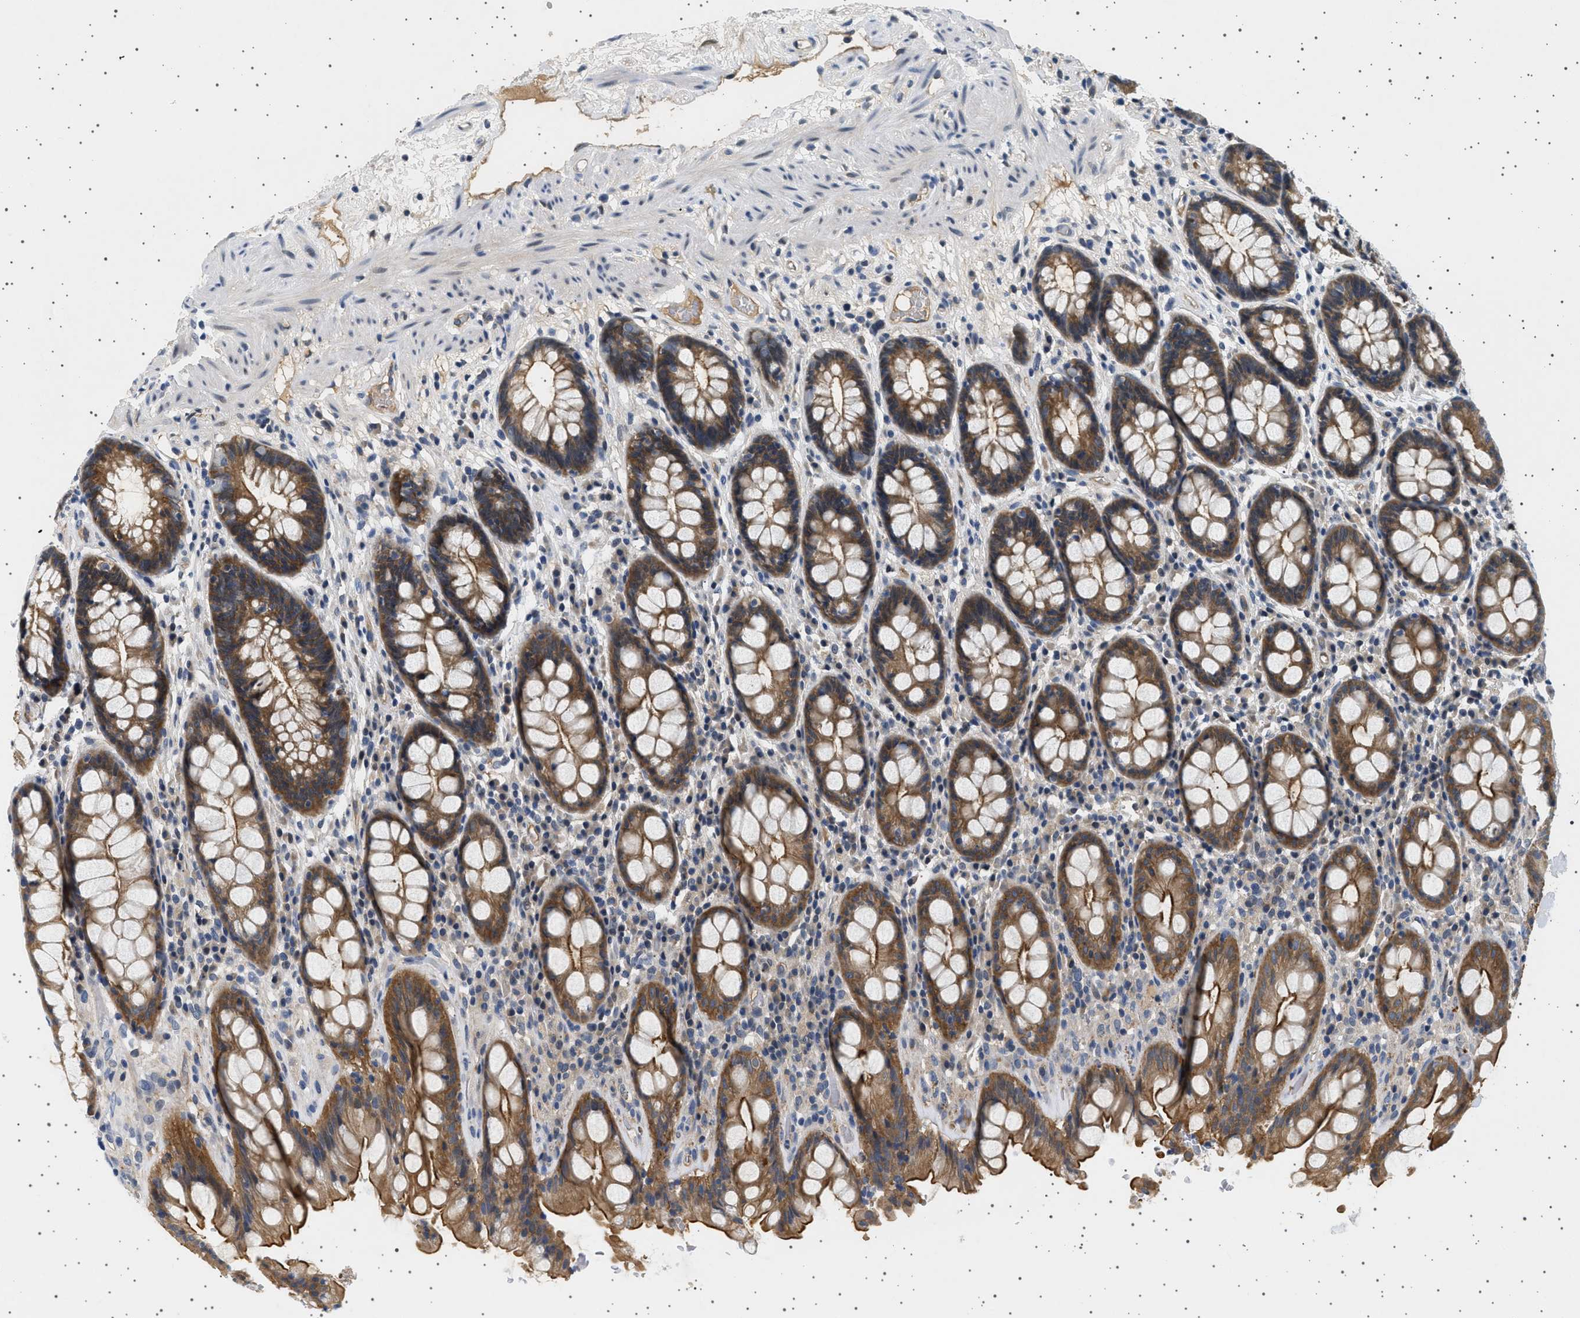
{"staining": {"intensity": "moderate", "quantity": ">75%", "location": "cytoplasmic/membranous"}, "tissue": "rectum", "cell_type": "Glandular cells", "image_type": "normal", "snomed": [{"axis": "morphology", "description": "Normal tissue, NOS"}, {"axis": "topography", "description": "Rectum"}], "caption": "Immunohistochemistry (IHC) micrograph of benign rectum stained for a protein (brown), which reveals medium levels of moderate cytoplasmic/membranous expression in approximately >75% of glandular cells.", "gene": "PLPP6", "patient": {"sex": "male", "age": 64}}